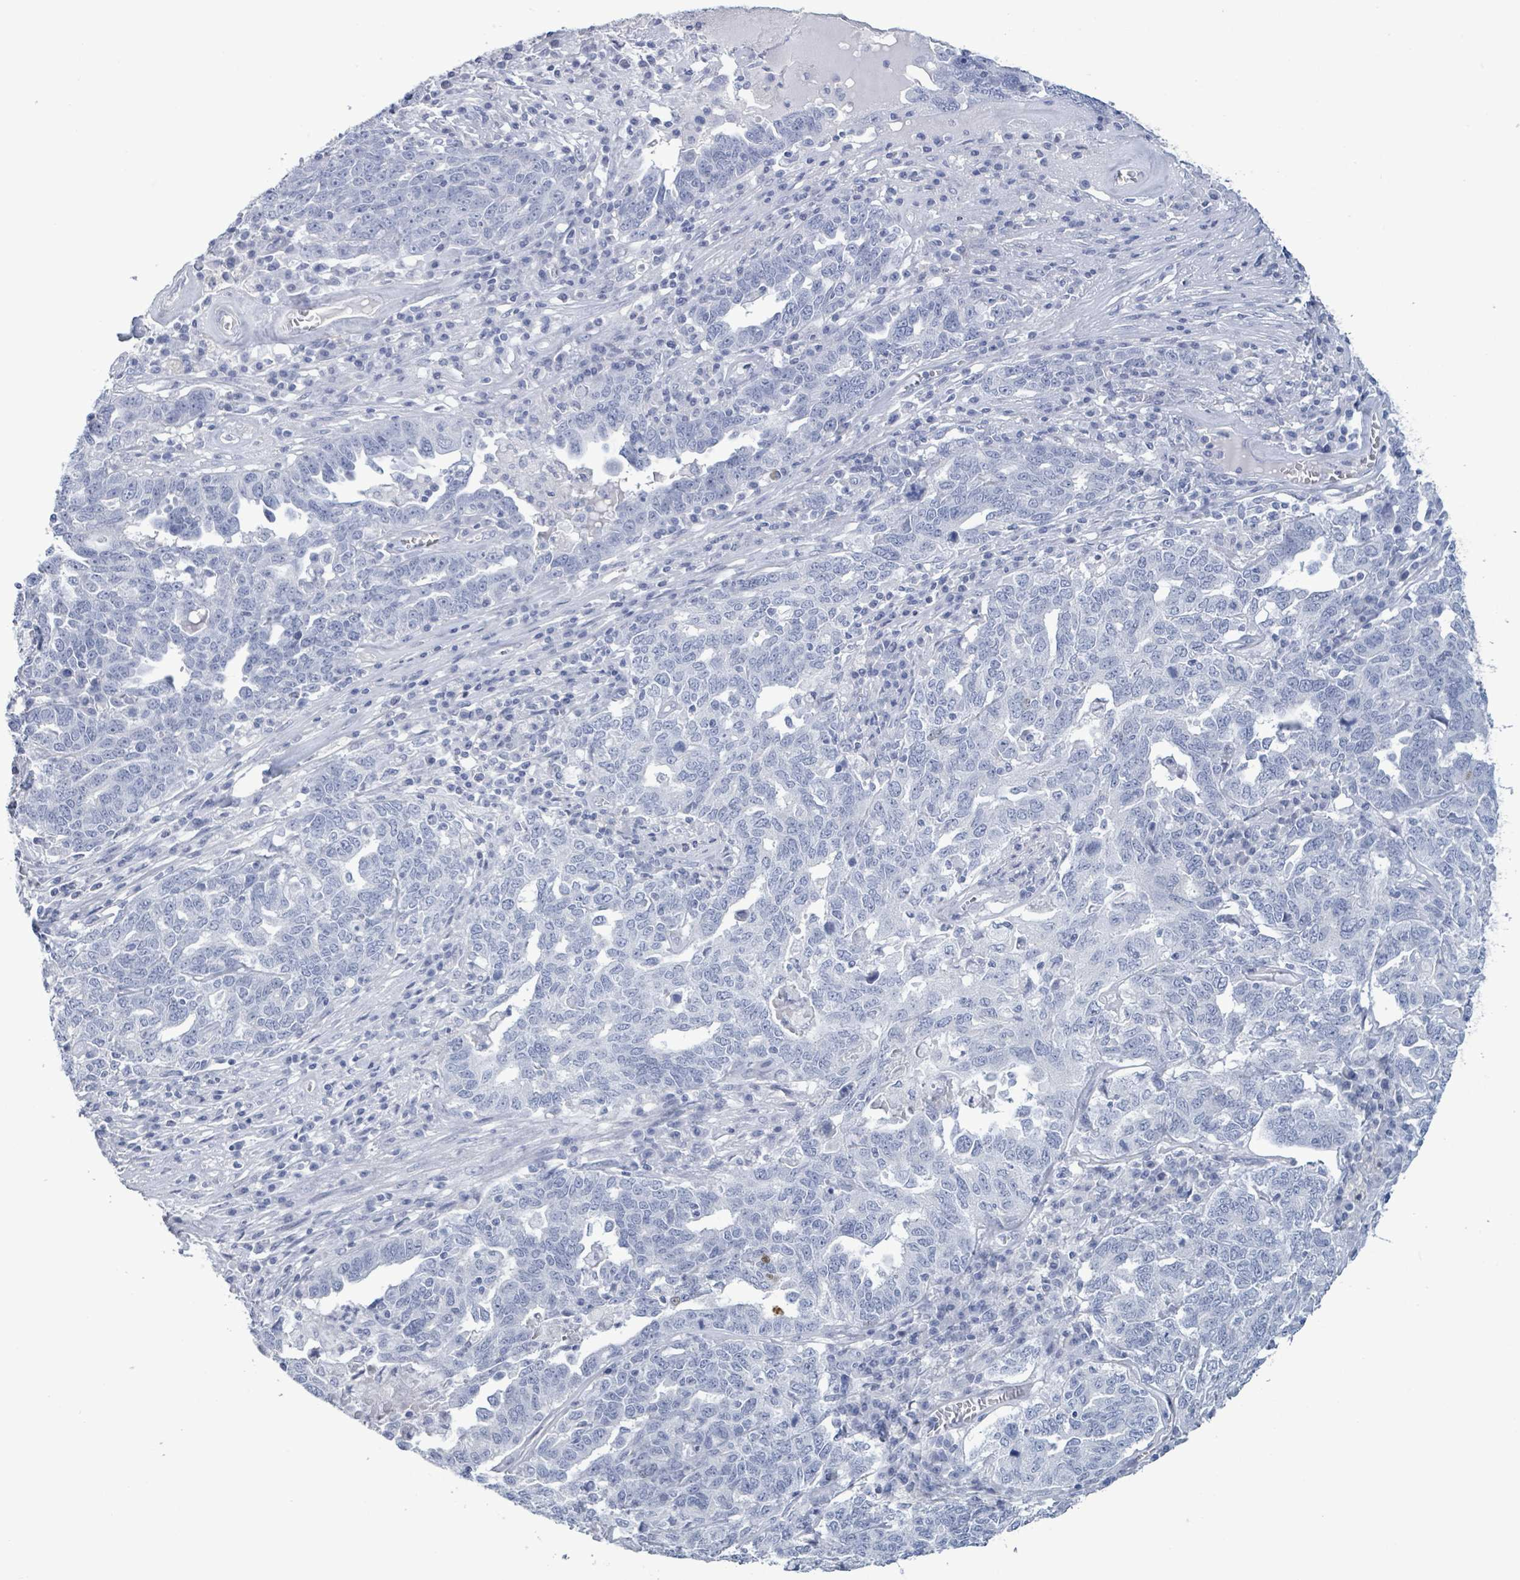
{"staining": {"intensity": "moderate", "quantity": "<25%", "location": "nuclear"}, "tissue": "ovarian cancer", "cell_type": "Tumor cells", "image_type": "cancer", "snomed": [{"axis": "morphology", "description": "Carcinoma, endometroid"}, {"axis": "topography", "description": "Ovary"}], "caption": "Immunohistochemistry (IHC) micrograph of ovarian cancer (endometroid carcinoma) stained for a protein (brown), which reveals low levels of moderate nuclear staining in about <25% of tumor cells.", "gene": "NKX2-1", "patient": {"sex": "female", "age": 62}}